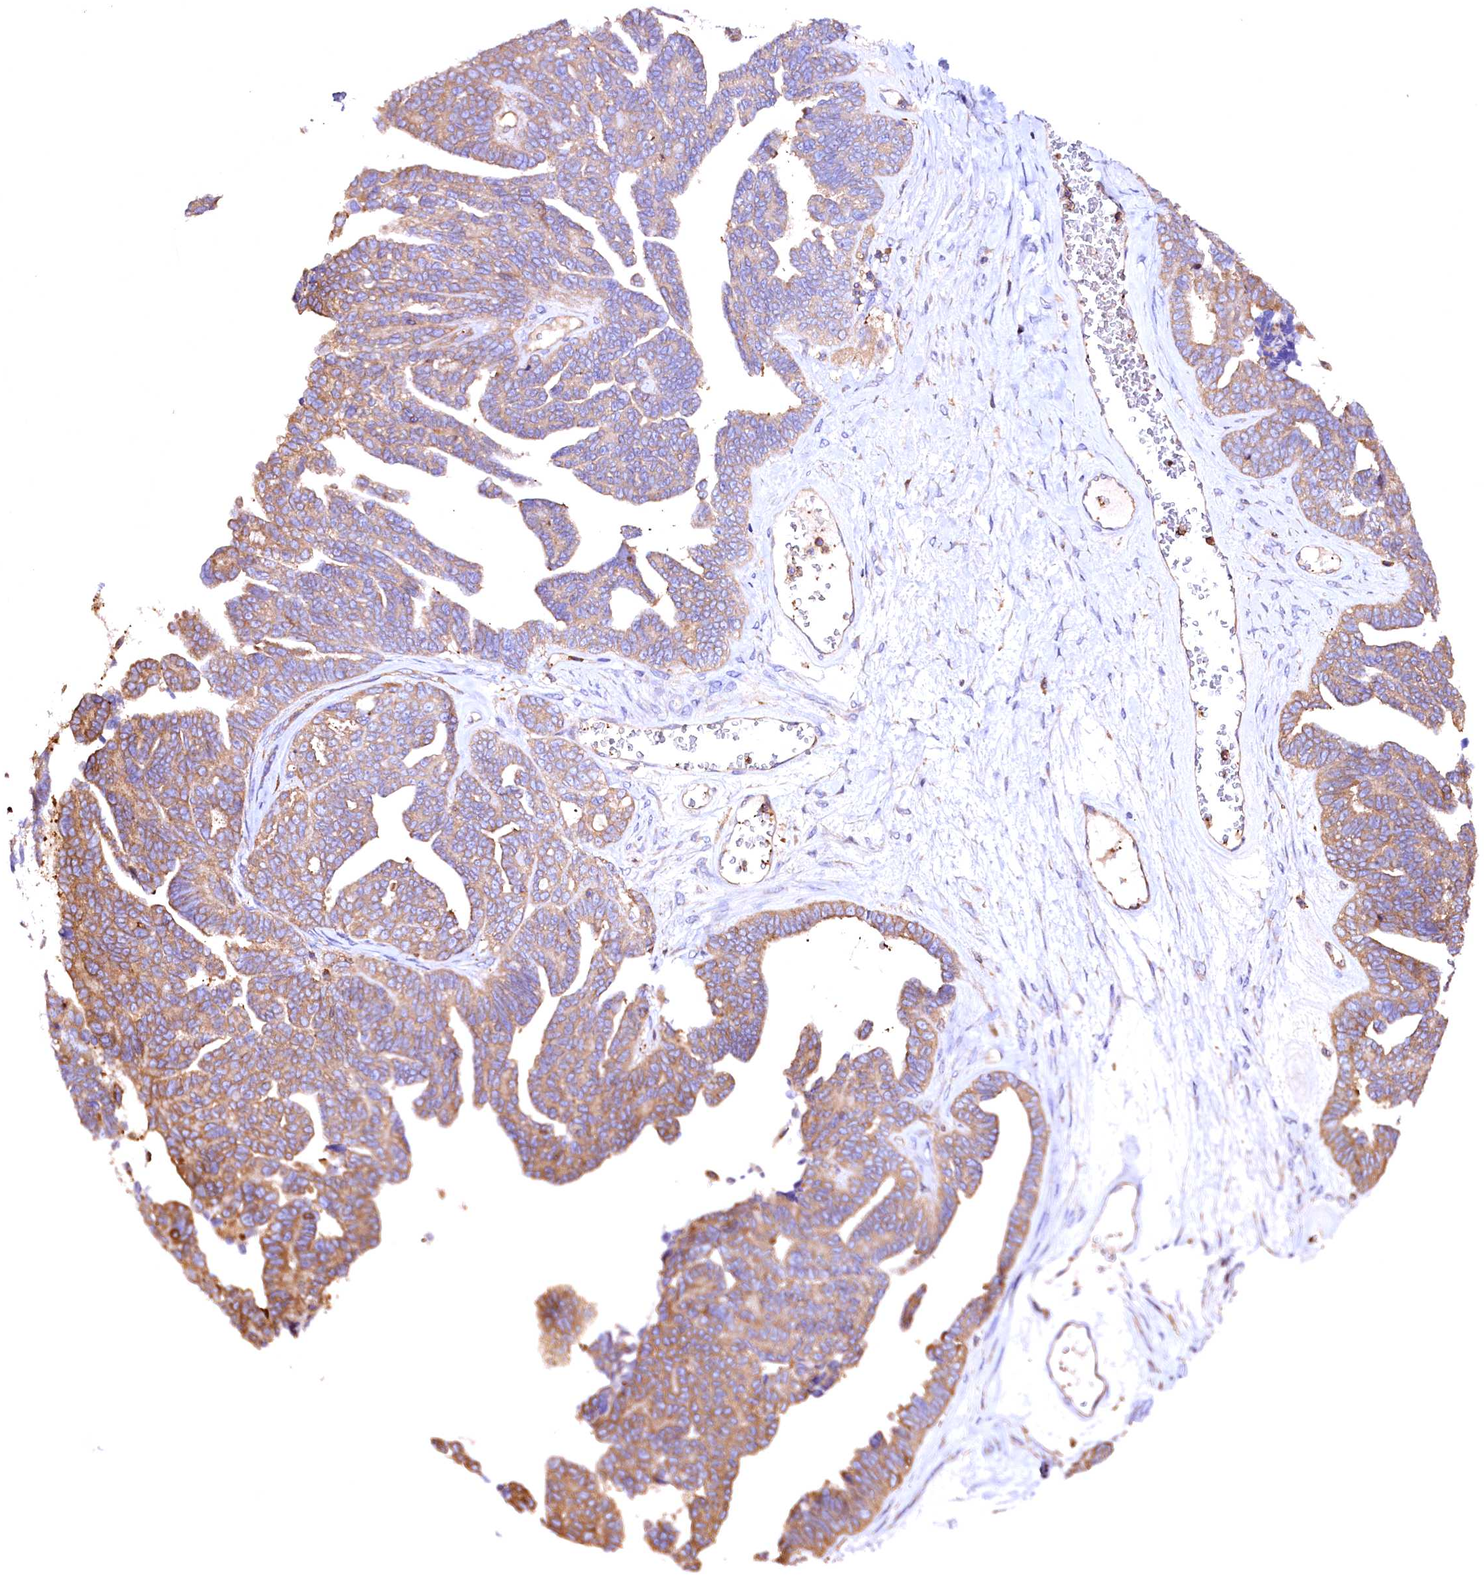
{"staining": {"intensity": "moderate", "quantity": "25%-75%", "location": "cytoplasmic/membranous"}, "tissue": "ovarian cancer", "cell_type": "Tumor cells", "image_type": "cancer", "snomed": [{"axis": "morphology", "description": "Cystadenocarcinoma, serous, NOS"}, {"axis": "topography", "description": "Ovary"}], "caption": "Protein expression by IHC displays moderate cytoplasmic/membranous expression in approximately 25%-75% of tumor cells in ovarian cancer (serous cystadenocarcinoma).", "gene": "RARS2", "patient": {"sex": "female", "age": 79}}